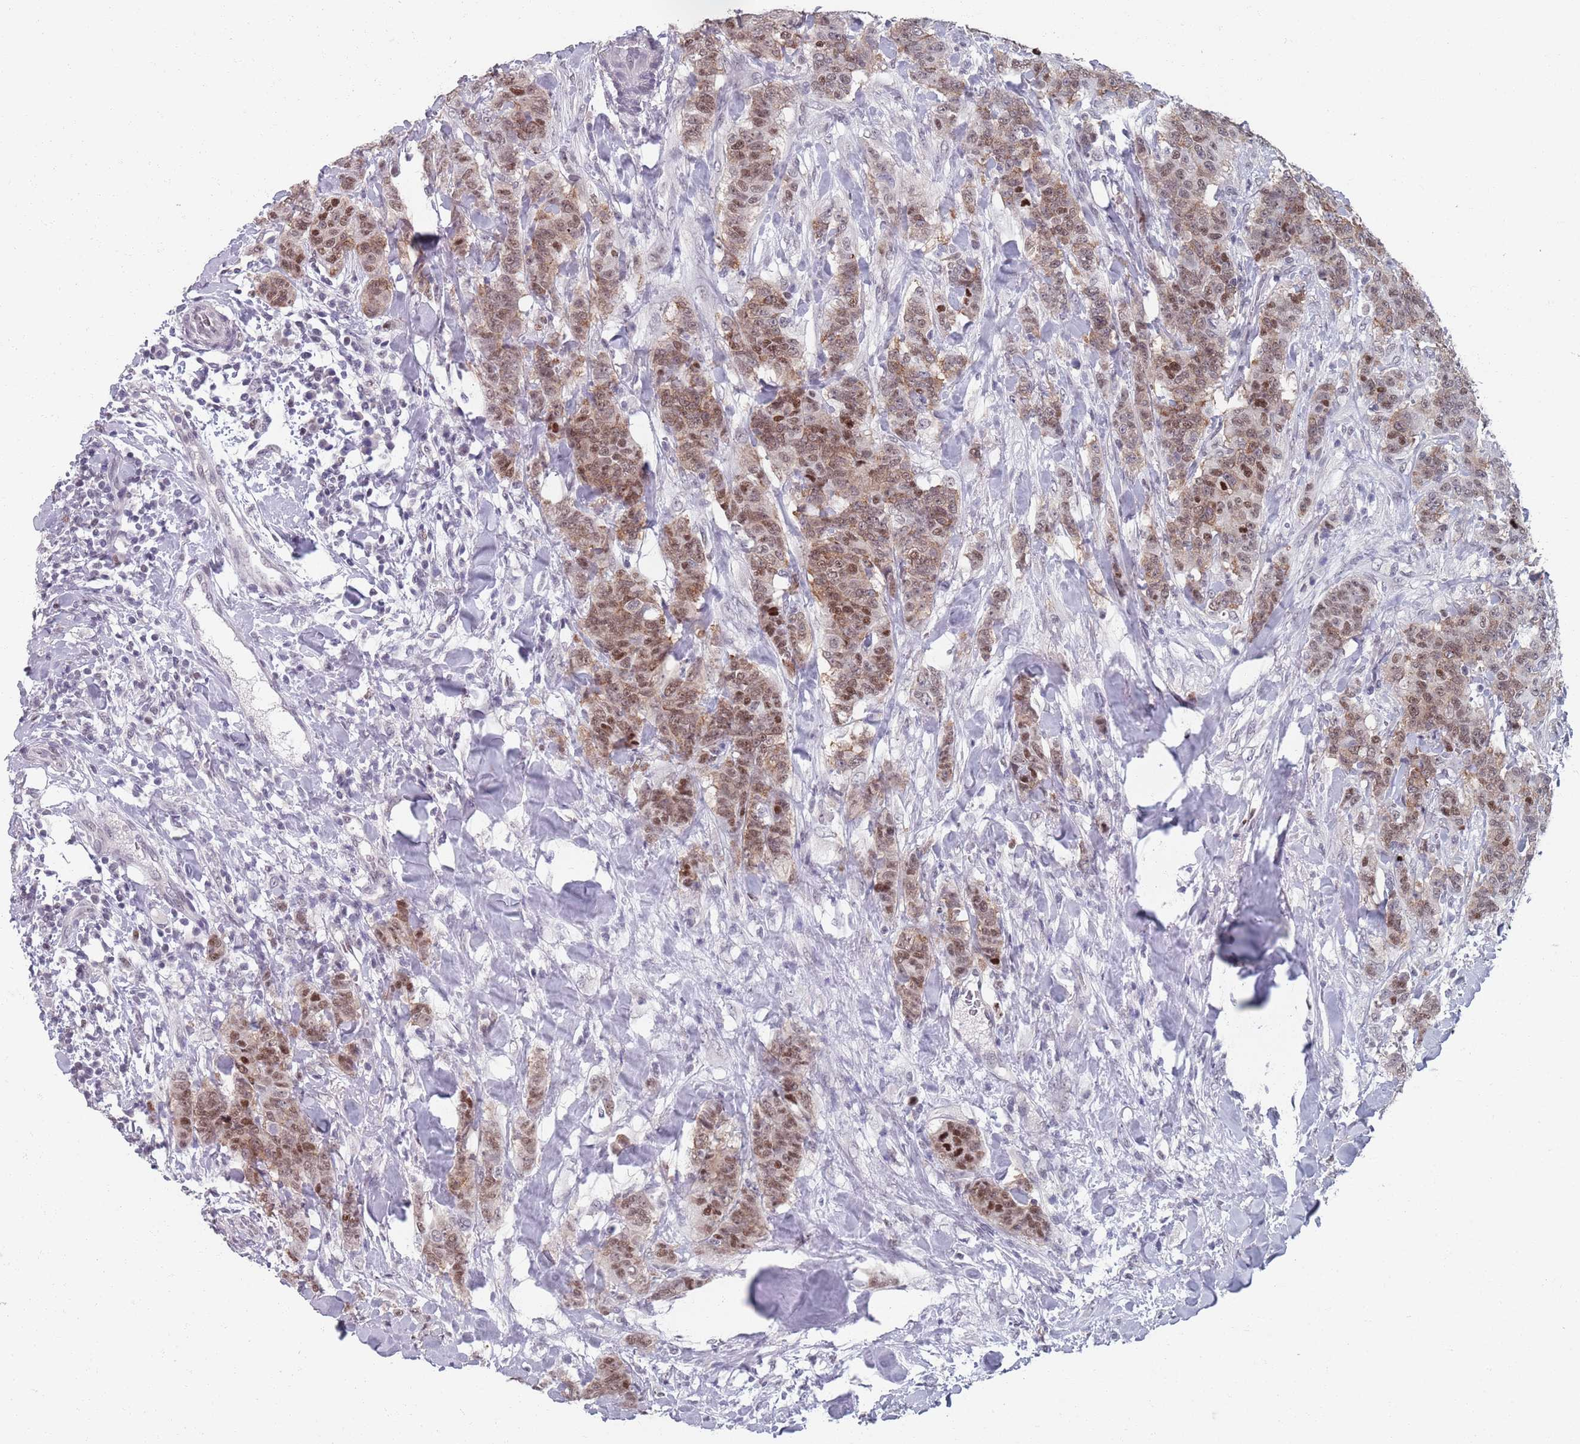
{"staining": {"intensity": "moderate", "quantity": "25%-75%", "location": "cytoplasmic/membranous,nuclear"}, "tissue": "breast cancer", "cell_type": "Tumor cells", "image_type": "cancer", "snomed": [{"axis": "morphology", "description": "Duct carcinoma"}, {"axis": "topography", "description": "Breast"}], "caption": "About 25%-75% of tumor cells in breast cancer display moderate cytoplasmic/membranous and nuclear protein staining as visualized by brown immunohistochemical staining.", "gene": "SAMD1", "patient": {"sex": "female", "age": 40}}